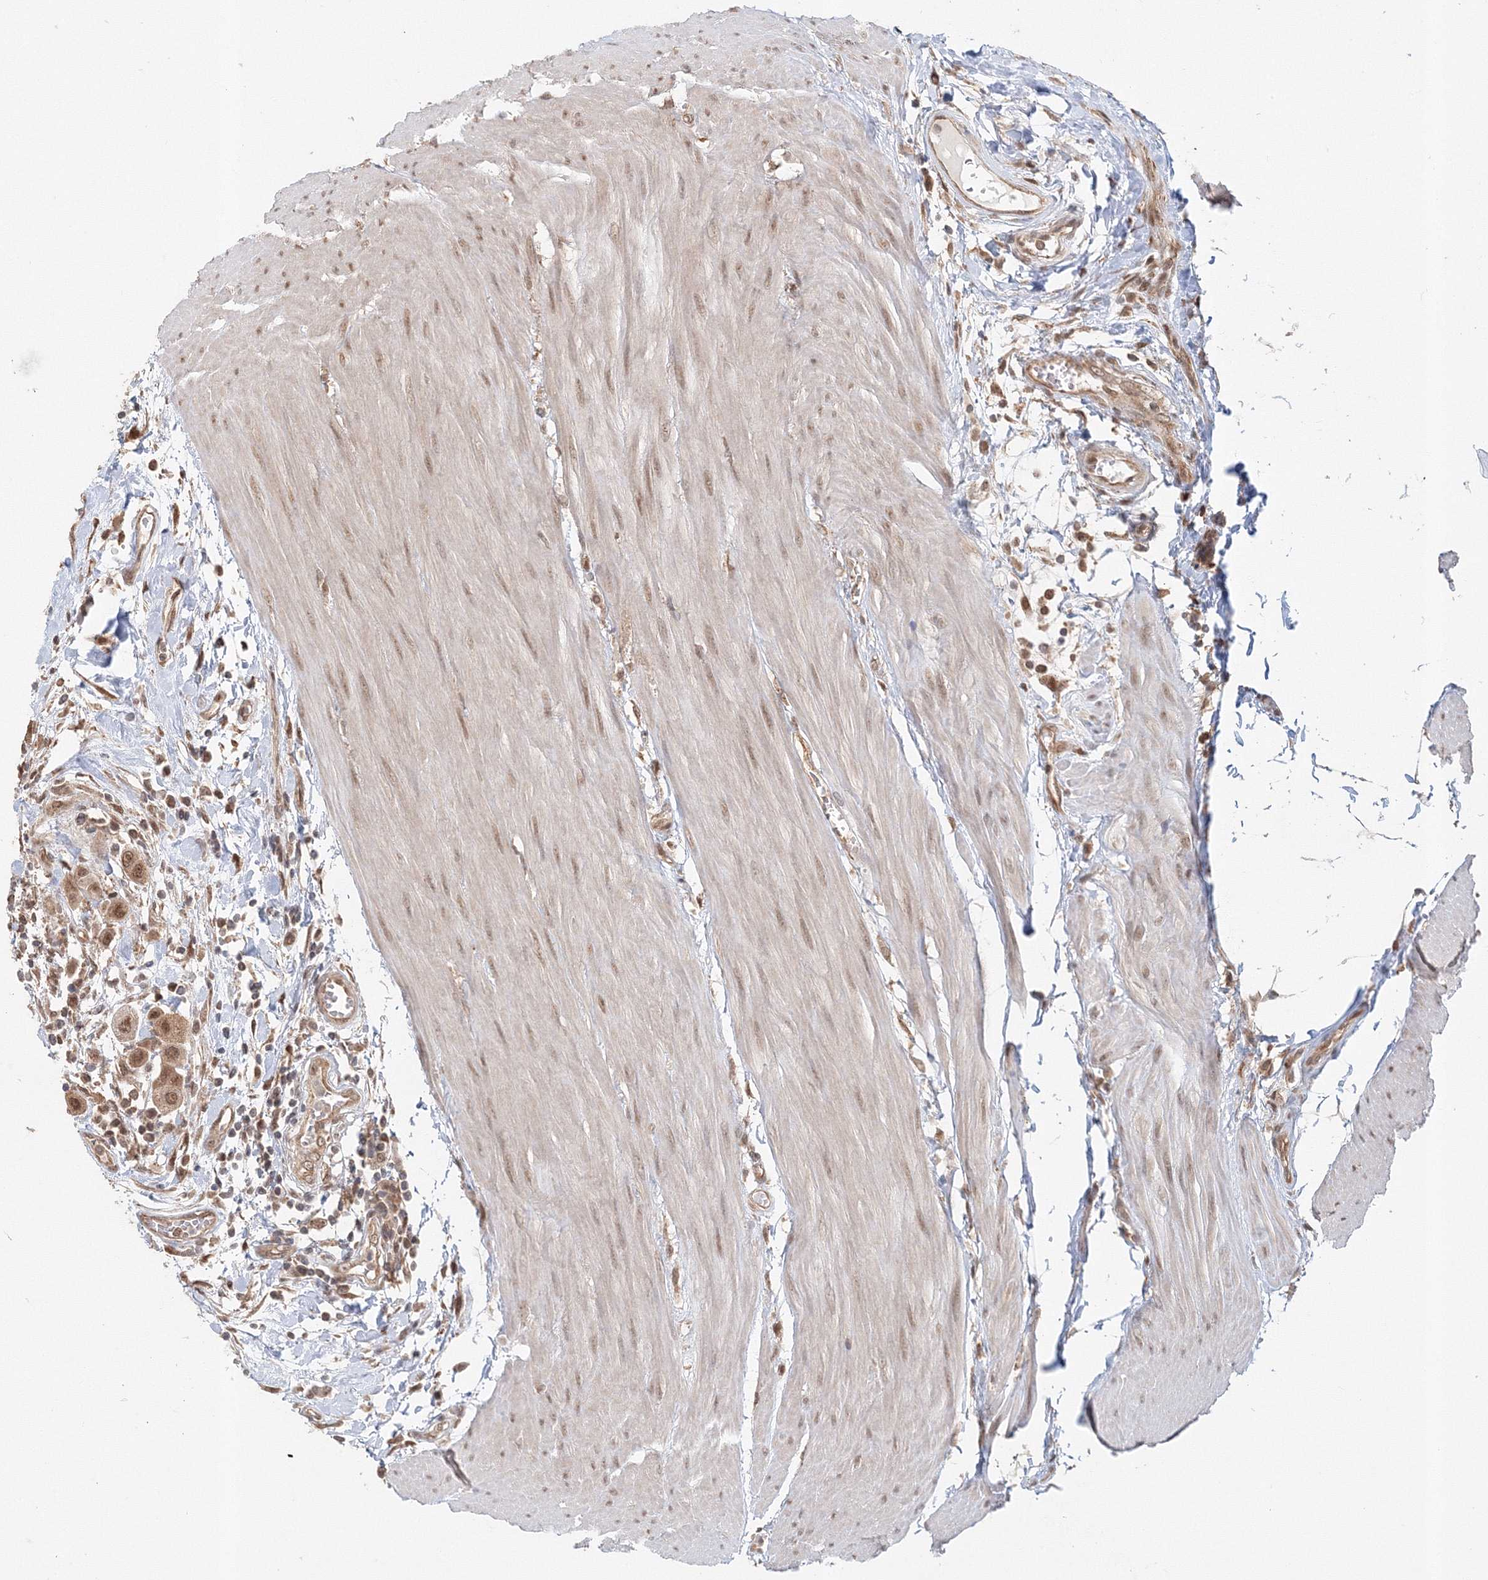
{"staining": {"intensity": "moderate", "quantity": ">75%", "location": "cytoplasmic/membranous,nuclear"}, "tissue": "urothelial cancer", "cell_type": "Tumor cells", "image_type": "cancer", "snomed": [{"axis": "morphology", "description": "Urothelial carcinoma, High grade"}, {"axis": "topography", "description": "Urinary bladder"}], "caption": "Protein staining of high-grade urothelial carcinoma tissue exhibits moderate cytoplasmic/membranous and nuclear expression in approximately >75% of tumor cells.", "gene": "PSMD6", "patient": {"sex": "male", "age": 50}}